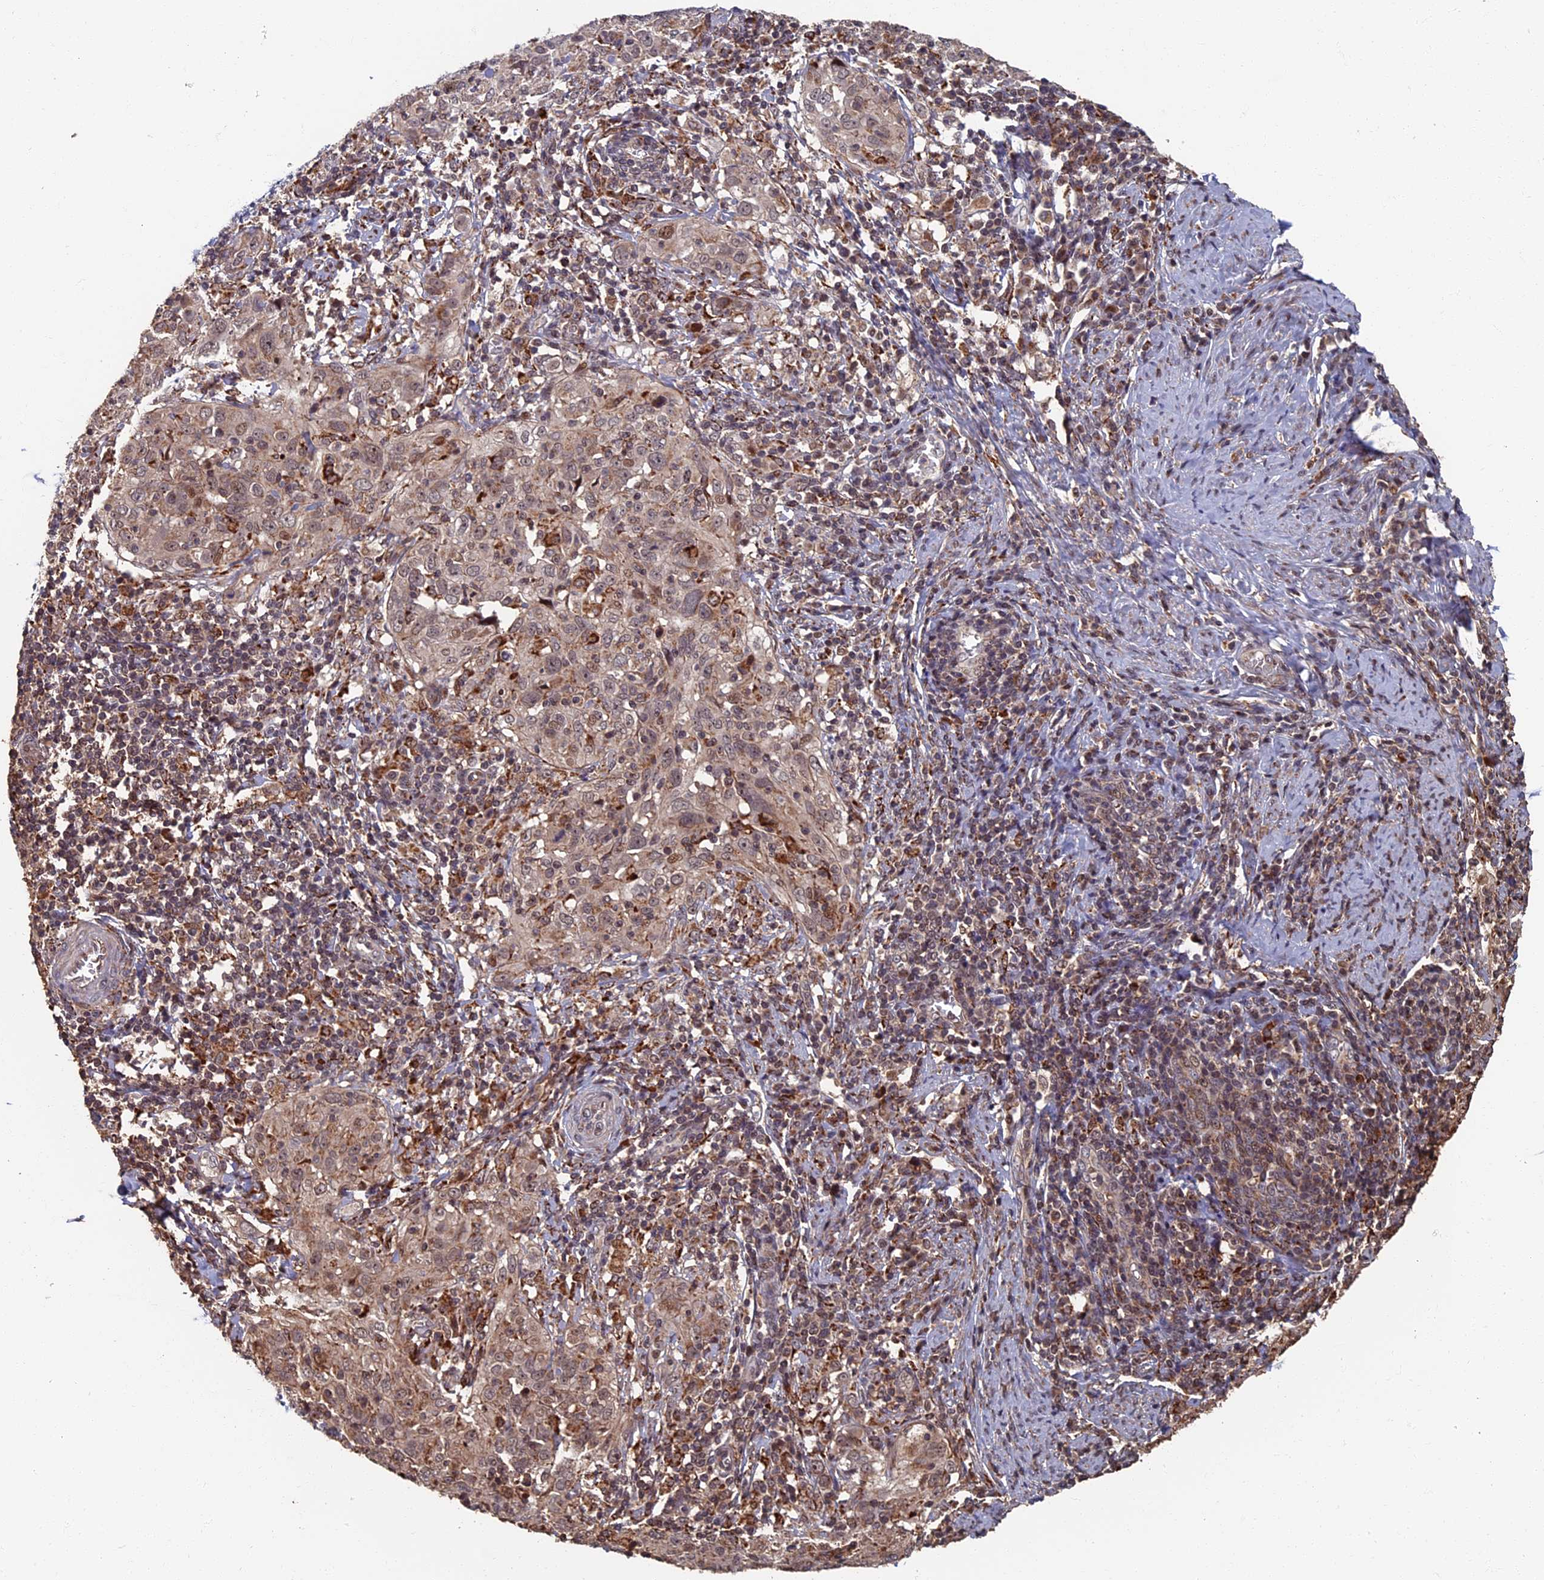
{"staining": {"intensity": "weak", "quantity": ">75%", "location": "cytoplasmic/membranous,nuclear"}, "tissue": "cervical cancer", "cell_type": "Tumor cells", "image_type": "cancer", "snomed": [{"axis": "morphology", "description": "Normal tissue, NOS"}, {"axis": "morphology", "description": "Squamous cell carcinoma, NOS"}, {"axis": "topography", "description": "Cervix"}], "caption": "Immunohistochemical staining of human cervical cancer exhibits low levels of weak cytoplasmic/membranous and nuclear protein positivity in about >75% of tumor cells.", "gene": "RASGRF1", "patient": {"sex": "female", "age": 31}}